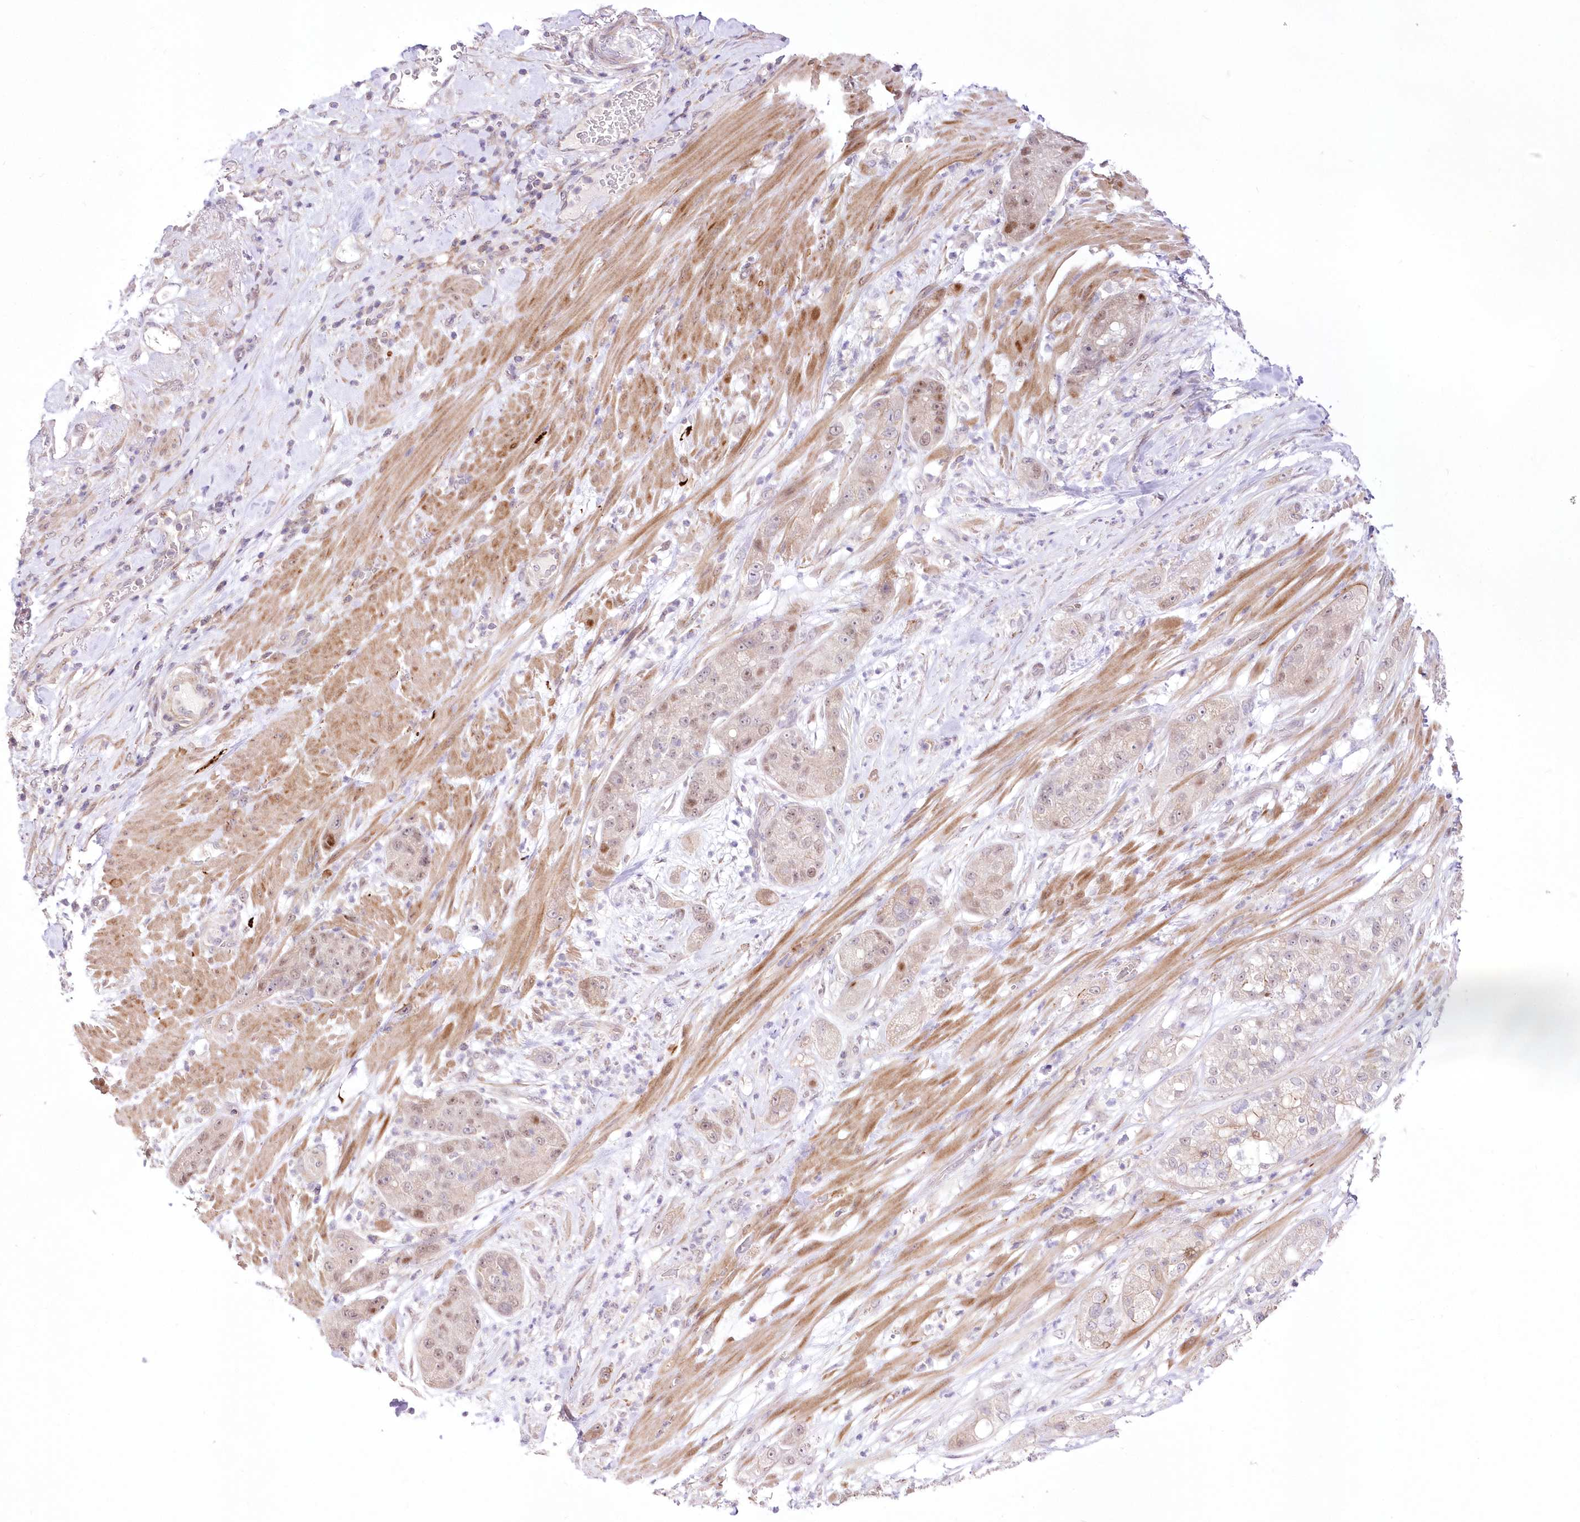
{"staining": {"intensity": "weak", "quantity": "25%-75%", "location": "cytoplasmic/membranous,nuclear"}, "tissue": "pancreatic cancer", "cell_type": "Tumor cells", "image_type": "cancer", "snomed": [{"axis": "morphology", "description": "Adenocarcinoma, NOS"}, {"axis": "topography", "description": "Pancreas"}], "caption": "Pancreatic adenocarcinoma tissue demonstrates weak cytoplasmic/membranous and nuclear expression in about 25%-75% of tumor cells, visualized by immunohistochemistry.", "gene": "FAM241B", "patient": {"sex": "female", "age": 78}}